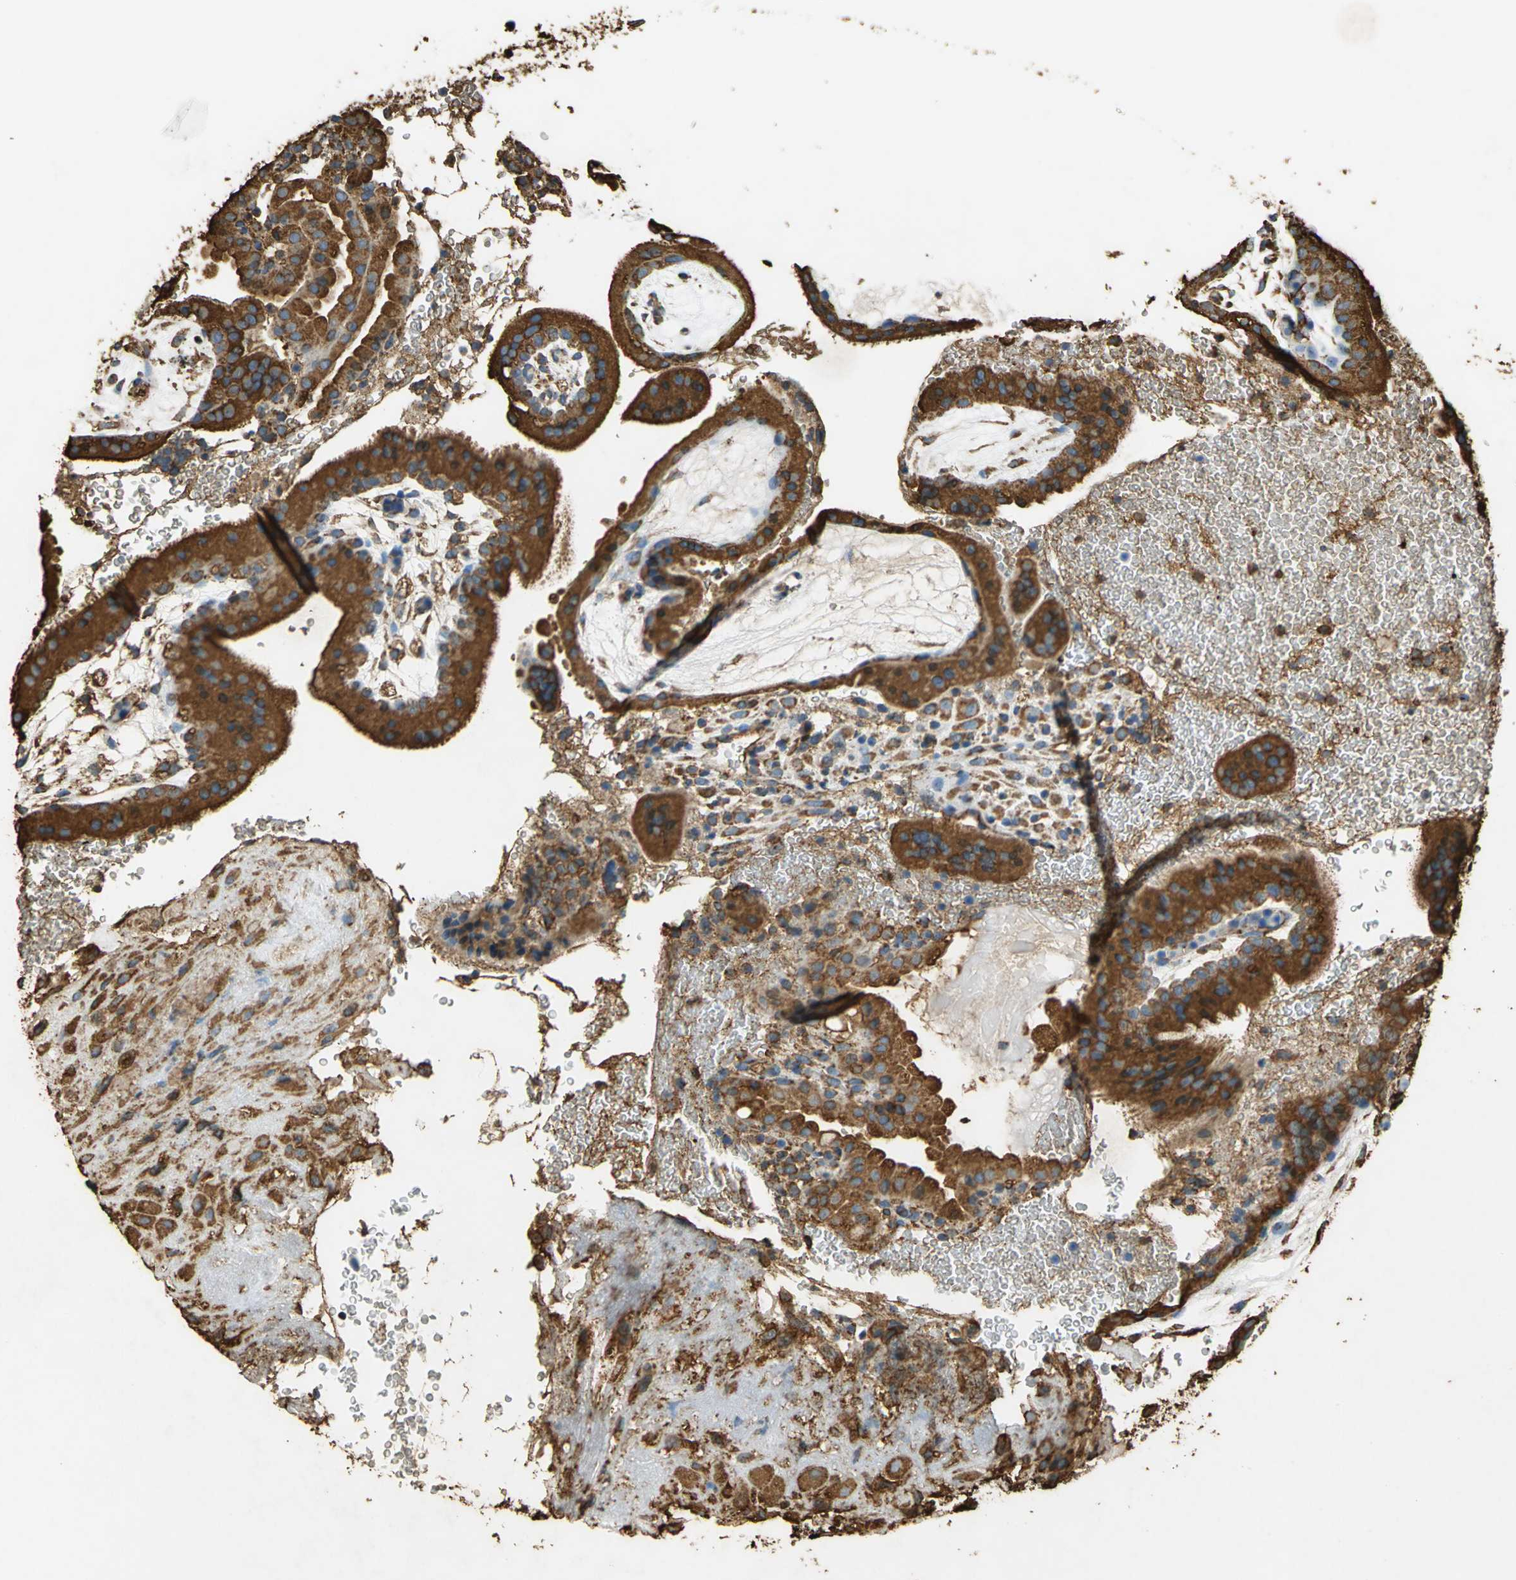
{"staining": {"intensity": "strong", "quantity": ">75%", "location": "cytoplasmic/membranous"}, "tissue": "placenta", "cell_type": "Decidual cells", "image_type": "normal", "snomed": [{"axis": "morphology", "description": "Normal tissue, NOS"}, {"axis": "topography", "description": "Placenta"}], "caption": "IHC micrograph of unremarkable human placenta stained for a protein (brown), which shows high levels of strong cytoplasmic/membranous expression in approximately >75% of decidual cells.", "gene": "HSP90B1", "patient": {"sex": "female", "age": 19}}